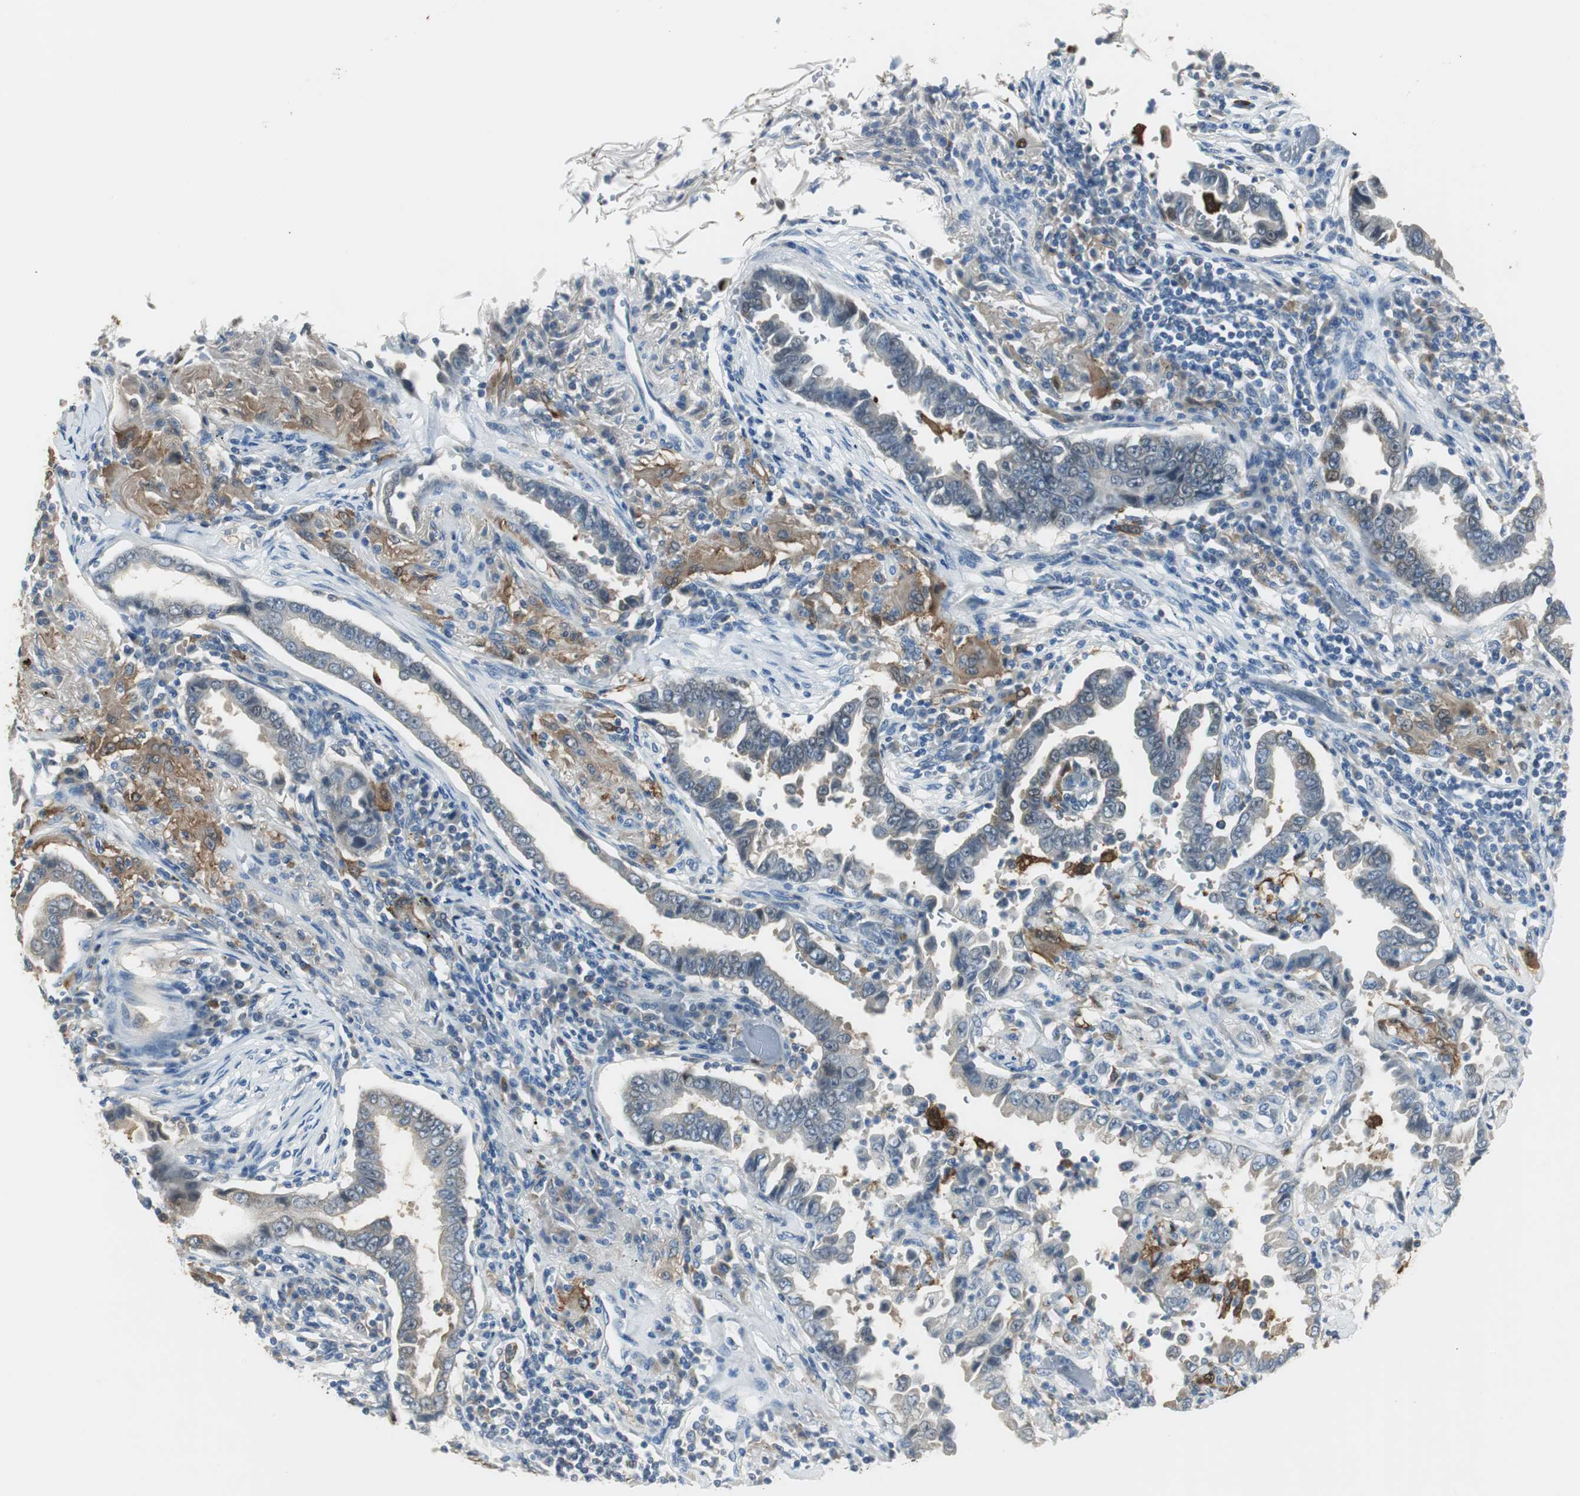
{"staining": {"intensity": "weak", "quantity": "<25%", "location": "cytoplasmic/membranous"}, "tissue": "lung cancer", "cell_type": "Tumor cells", "image_type": "cancer", "snomed": [{"axis": "morphology", "description": "Normal tissue, NOS"}, {"axis": "morphology", "description": "Inflammation, NOS"}, {"axis": "morphology", "description": "Adenocarcinoma, NOS"}, {"axis": "topography", "description": "Lung"}], "caption": "Immunohistochemistry photomicrograph of human lung cancer stained for a protein (brown), which exhibits no expression in tumor cells.", "gene": "MSTO1", "patient": {"sex": "female", "age": 64}}